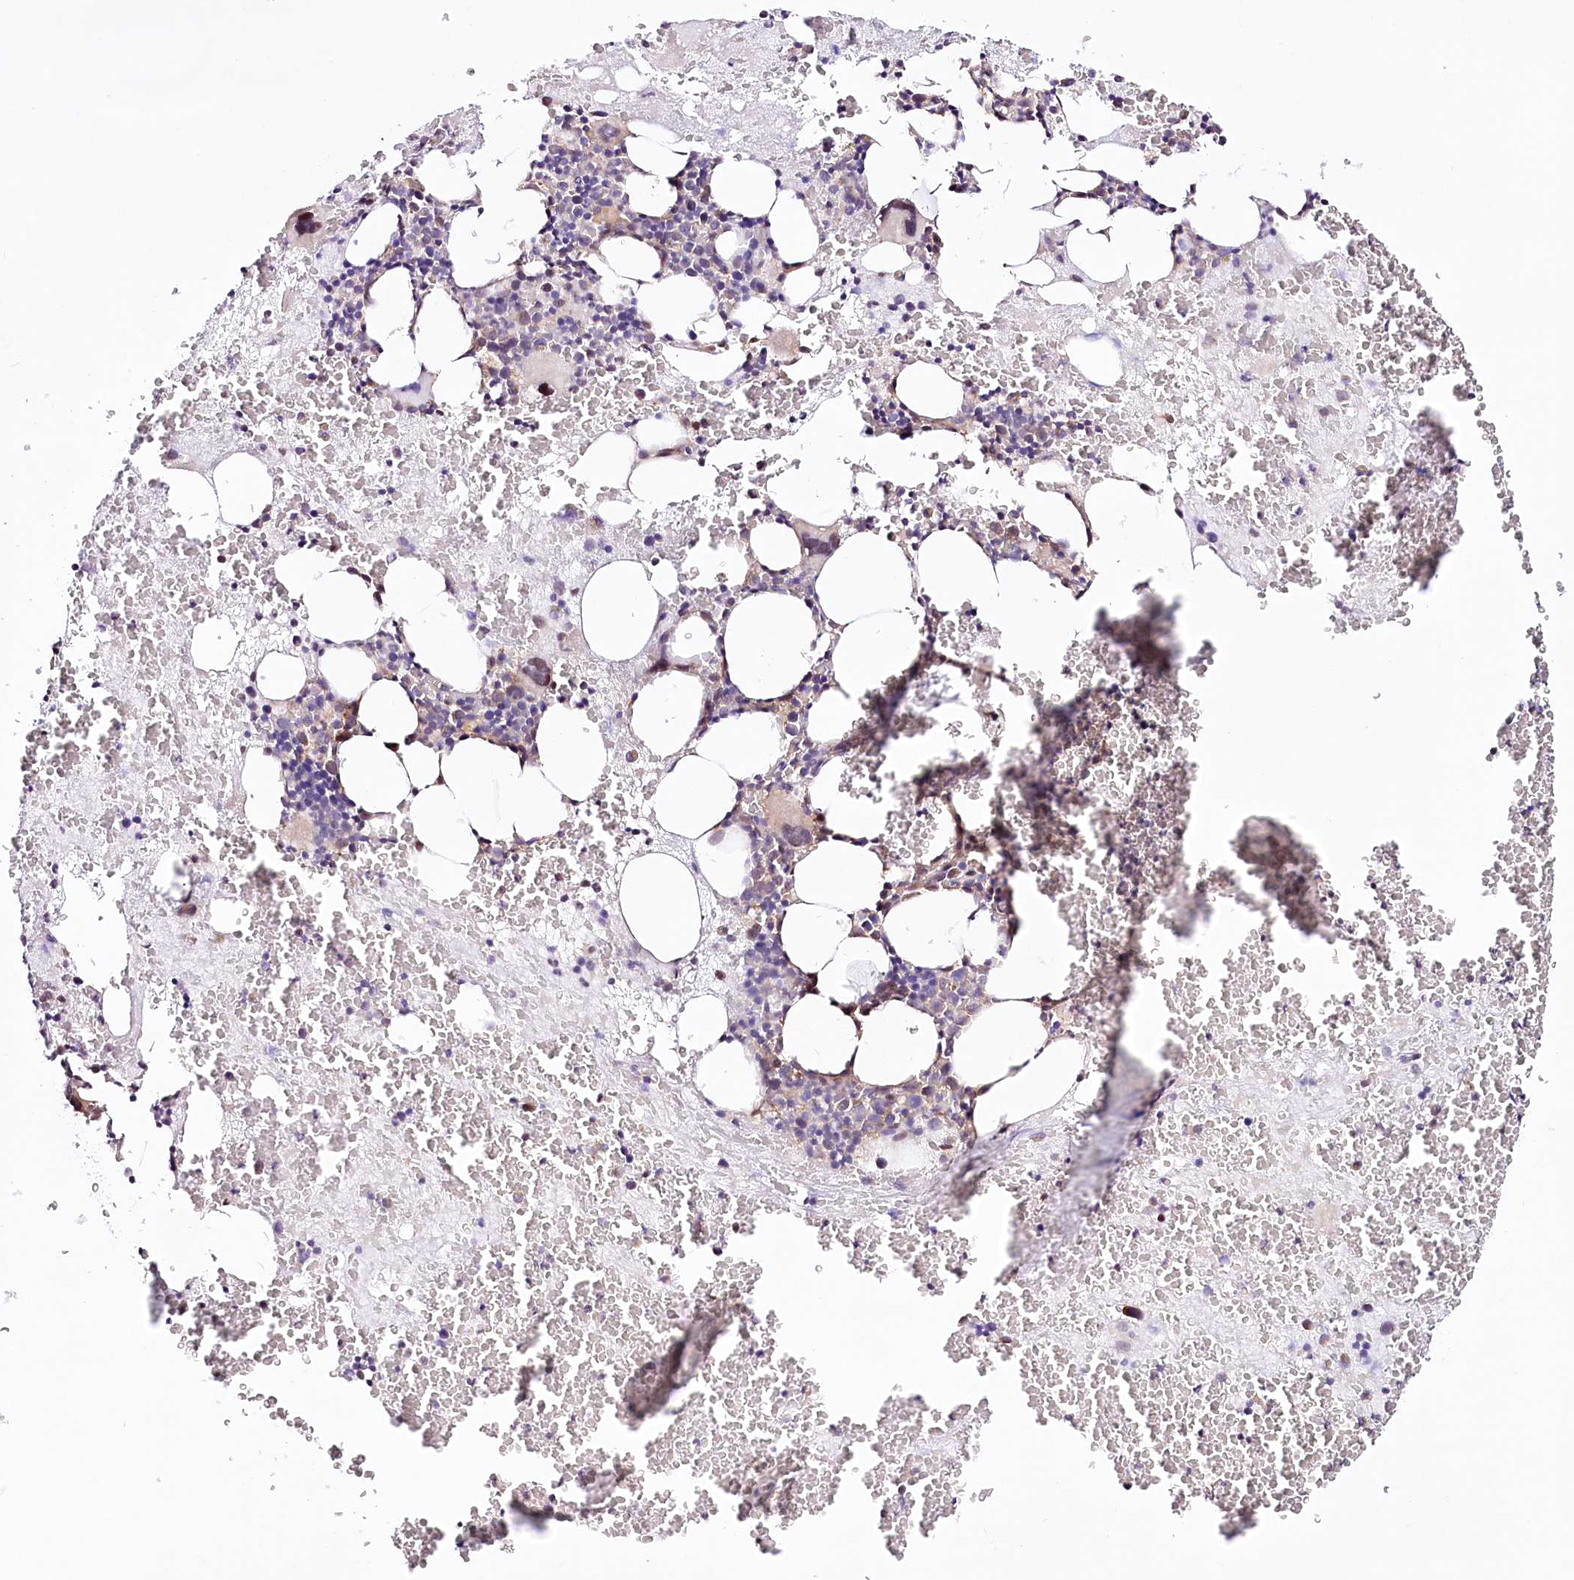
{"staining": {"intensity": "negative", "quantity": "none", "location": "none"}, "tissue": "bone marrow", "cell_type": "Hematopoietic cells", "image_type": "normal", "snomed": [{"axis": "morphology", "description": "Normal tissue, NOS"}, {"axis": "topography", "description": "Bone marrow"}], "caption": "The micrograph demonstrates no staining of hematopoietic cells in normal bone marrow.", "gene": "PPP2R5B", "patient": {"sex": "male", "age": 36}}